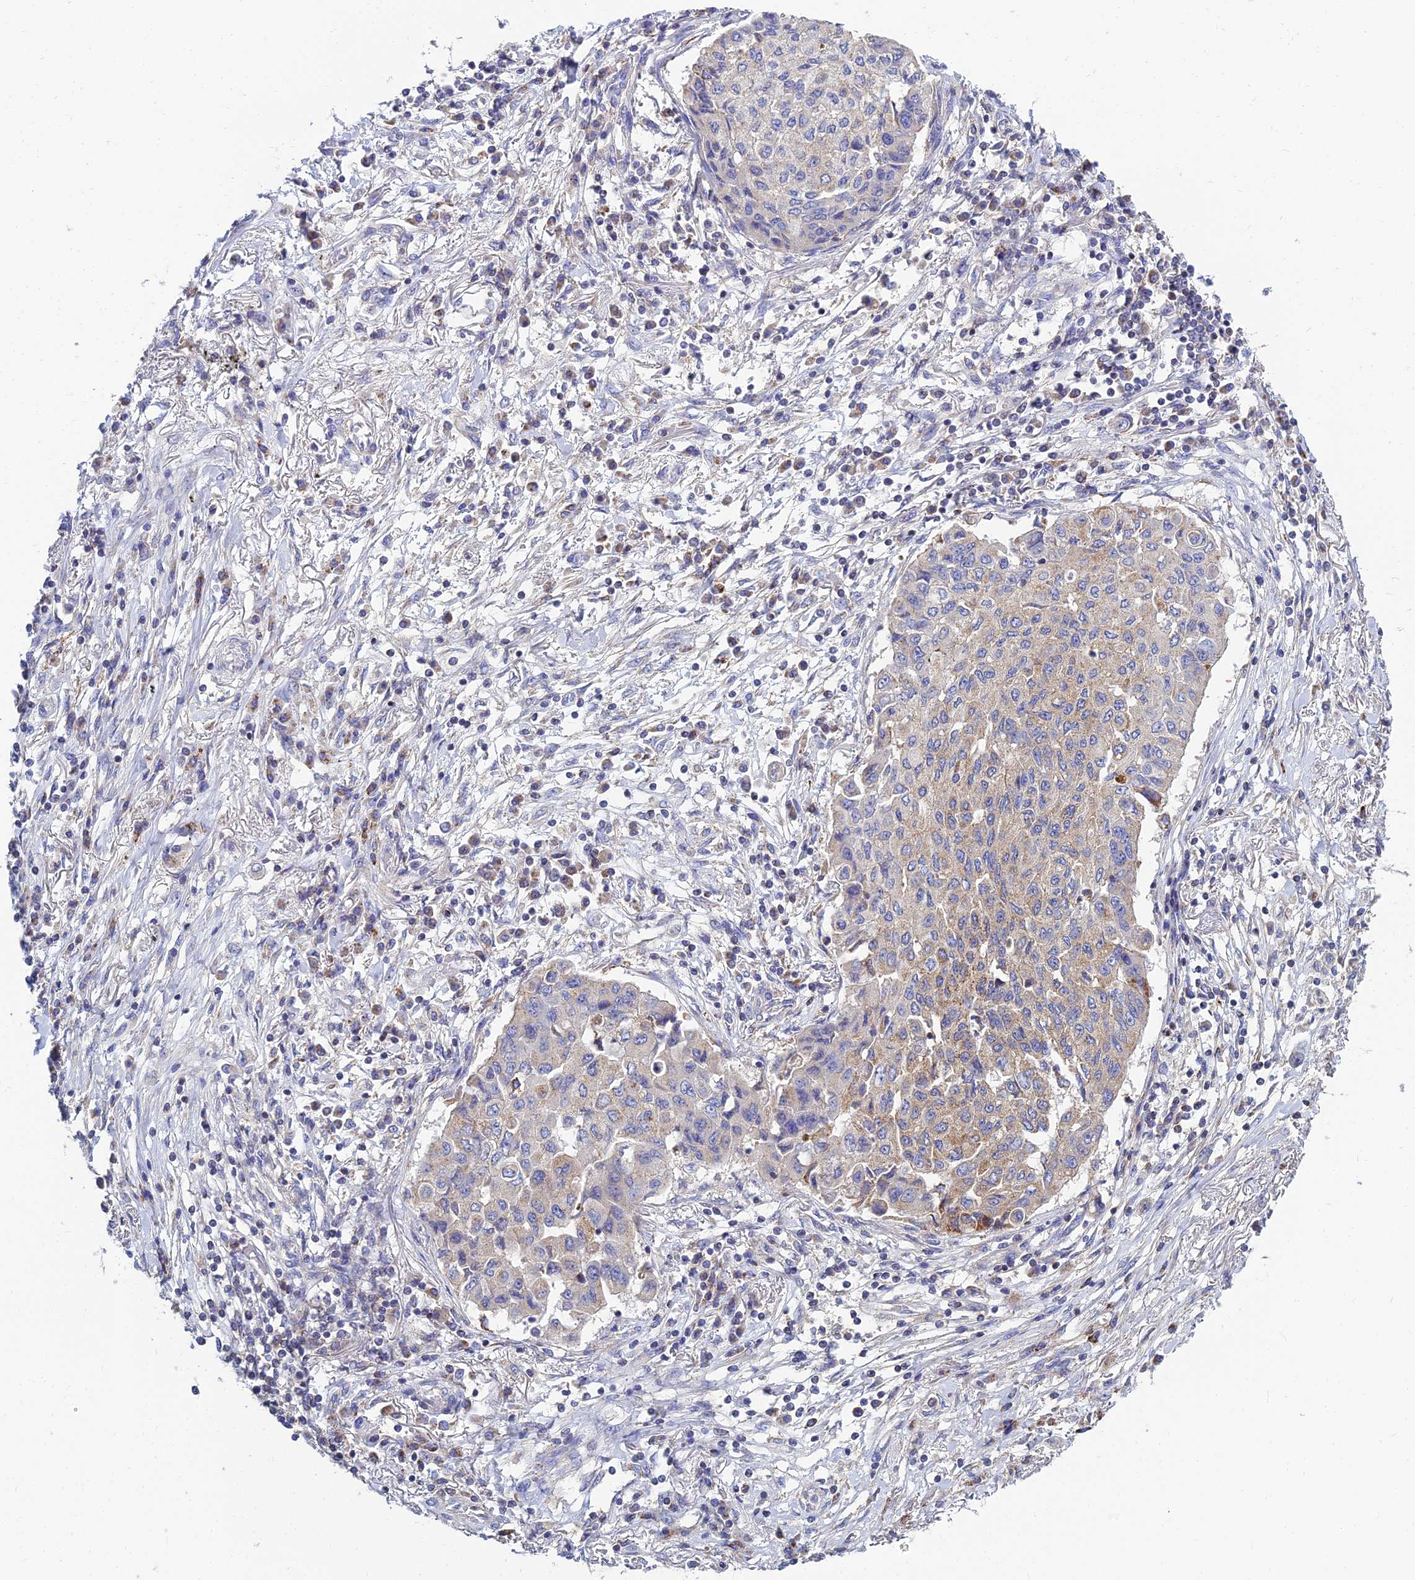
{"staining": {"intensity": "weak", "quantity": "25%-75%", "location": "cytoplasmic/membranous"}, "tissue": "lung cancer", "cell_type": "Tumor cells", "image_type": "cancer", "snomed": [{"axis": "morphology", "description": "Squamous cell carcinoma, NOS"}, {"axis": "topography", "description": "Lung"}], "caption": "Lung cancer (squamous cell carcinoma) stained with a brown dye displays weak cytoplasmic/membranous positive staining in approximately 25%-75% of tumor cells.", "gene": "NPY", "patient": {"sex": "male", "age": 74}}